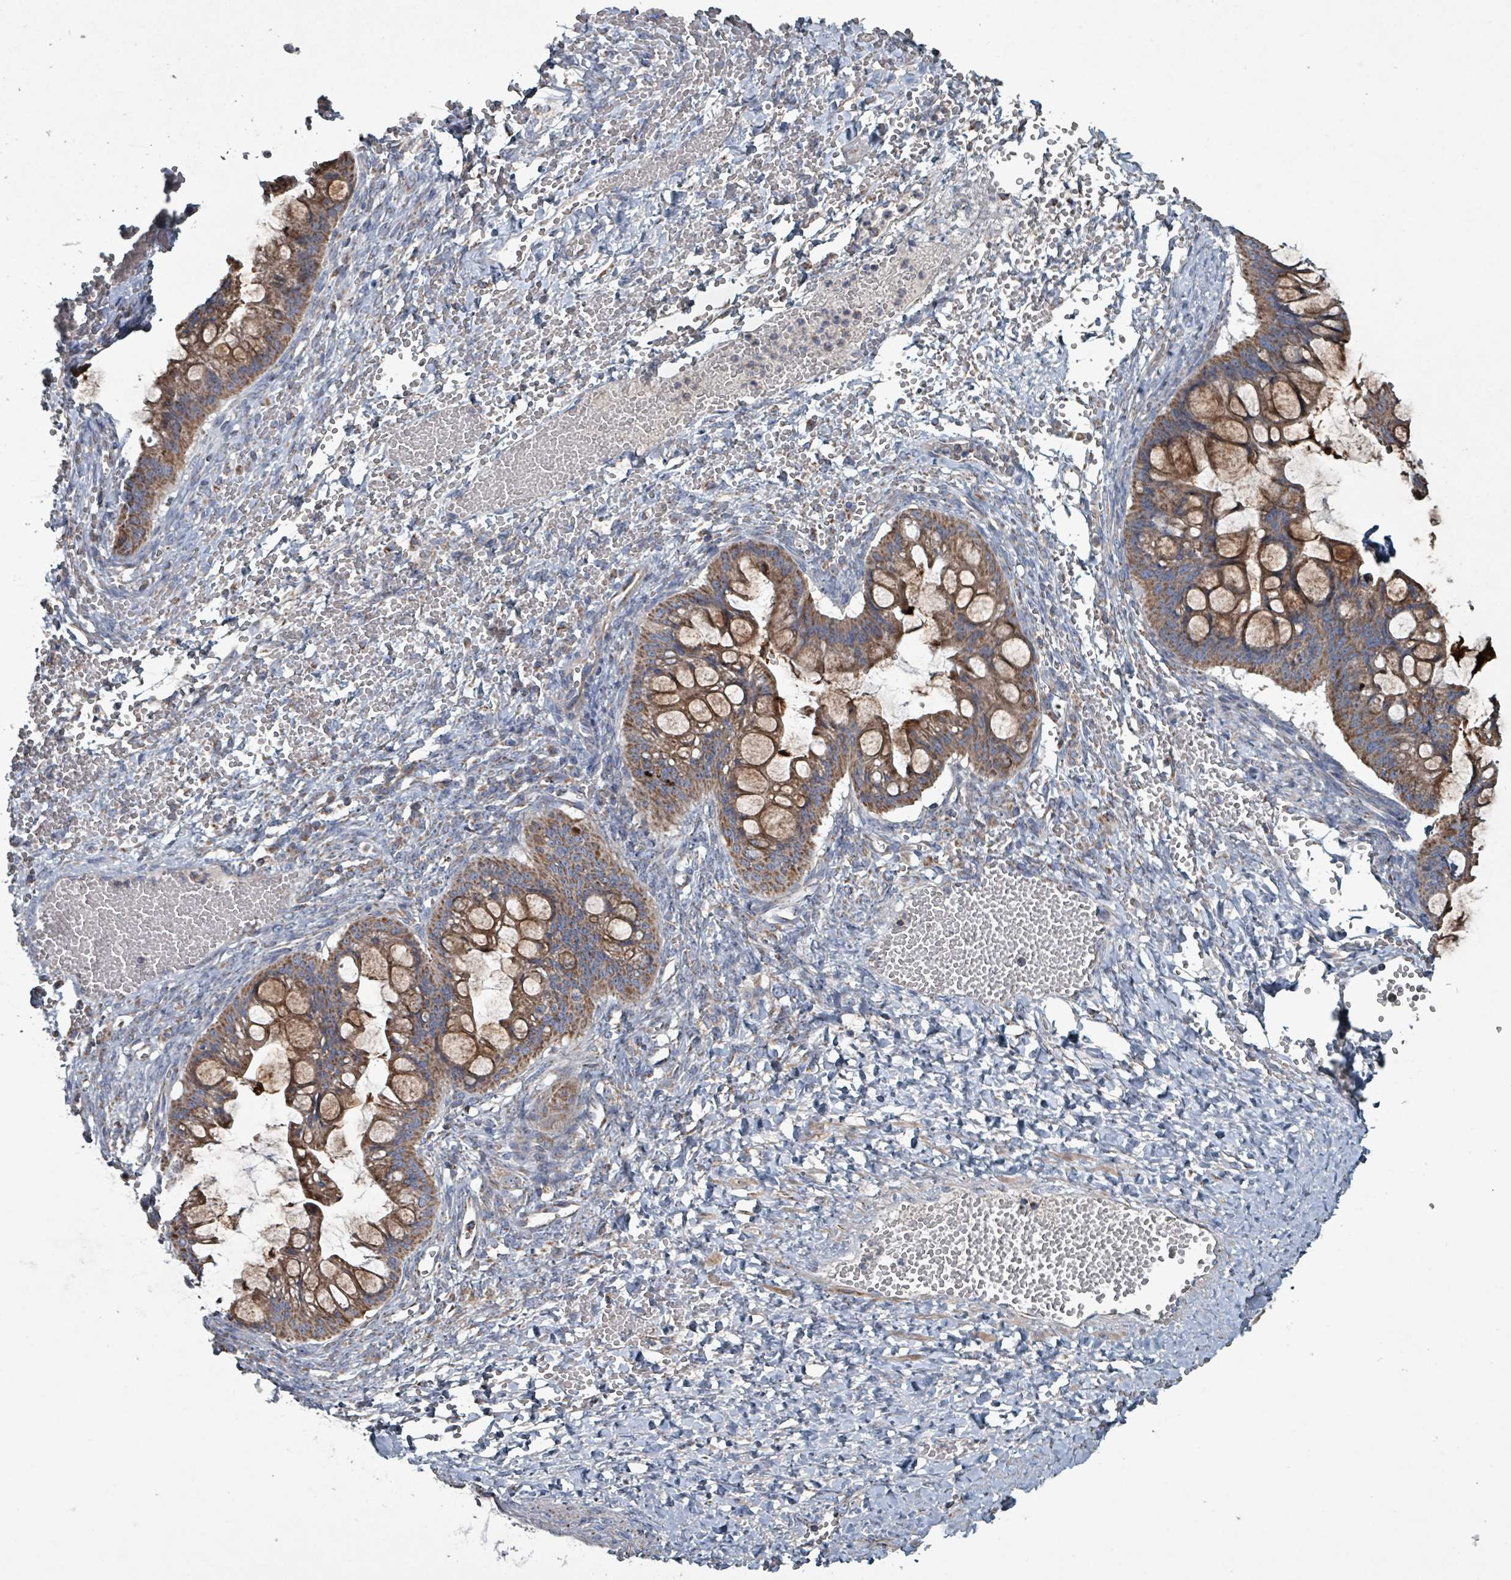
{"staining": {"intensity": "moderate", "quantity": ">75%", "location": "cytoplasmic/membranous"}, "tissue": "ovarian cancer", "cell_type": "Tumor cells", "image_type": "cancer", "snomed": [{"axis": "morphology", "description": "Cystadenocarcinoma, mucinous, NOS"}, {"axis": "topography", "description": "Ovary"}], "caption": "A brown stain highlights moderate cytoplasmic/membranous expression of a protein in human mucinous cystadenocarcinoma (ovarian) tumor cells.", "gene": "ABHD18", "patient": {"sex": "female", "age": 73}}